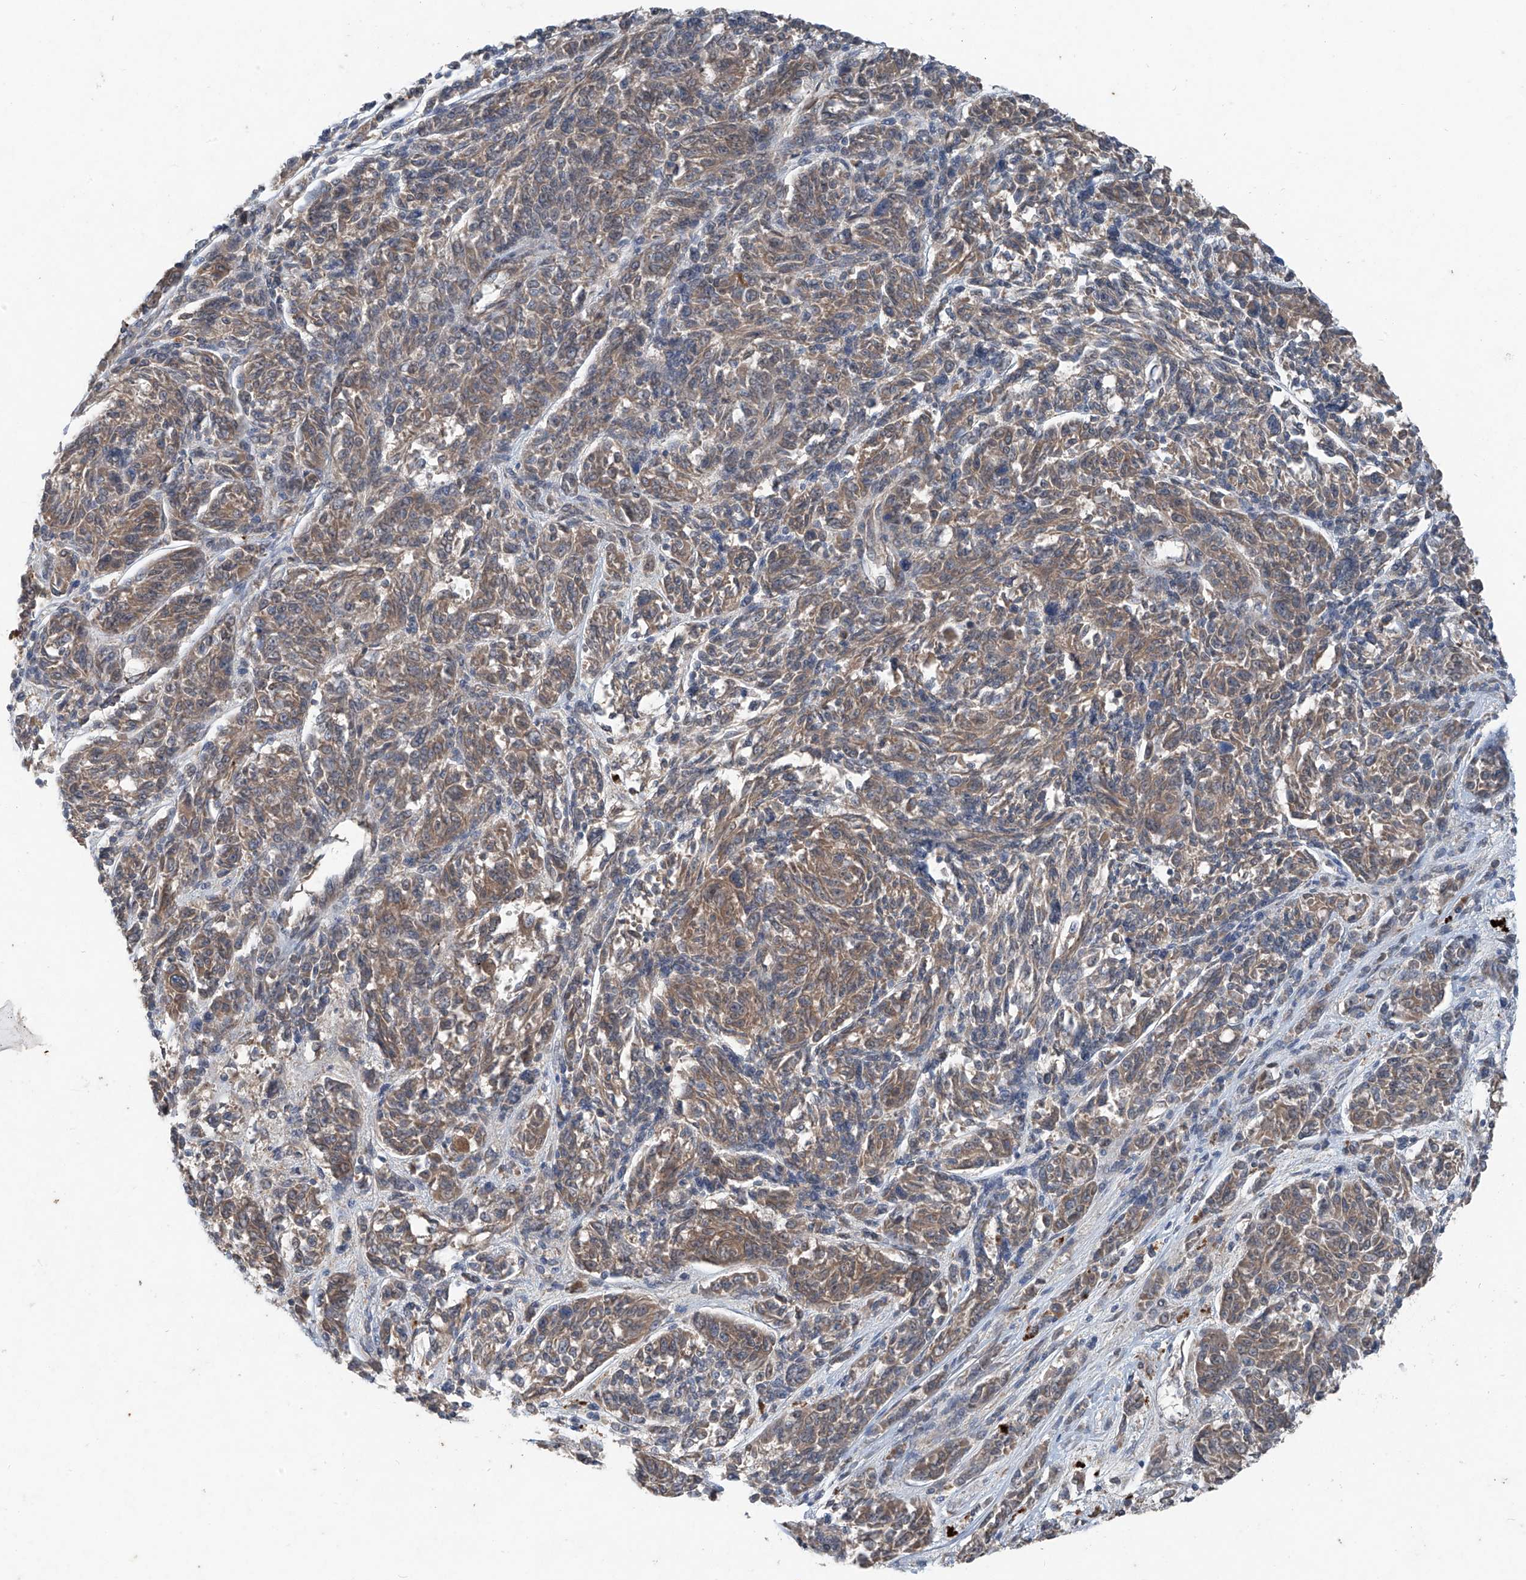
{"staining": {"intensity": "weak", "quantity": ">75%", "location": "cytoplasmic/membranous"}, "tissue": "melanoma", "cell_type": "Tumor cells", "image_type": "cancer", "snomed": [{"axis": "morphology", "description": "Malignant melanoma, NOS"}, {"axis": "topography", "description": "Skin"}], "caption": "Brown immunohistochemical staining in human malignant melanoma demonstrates weak cytoplasmic/membranous staining in approximately >75% of tumor cells.", "gene": "FOXRED2", "patient": {"sex": "male", "age": 53}}